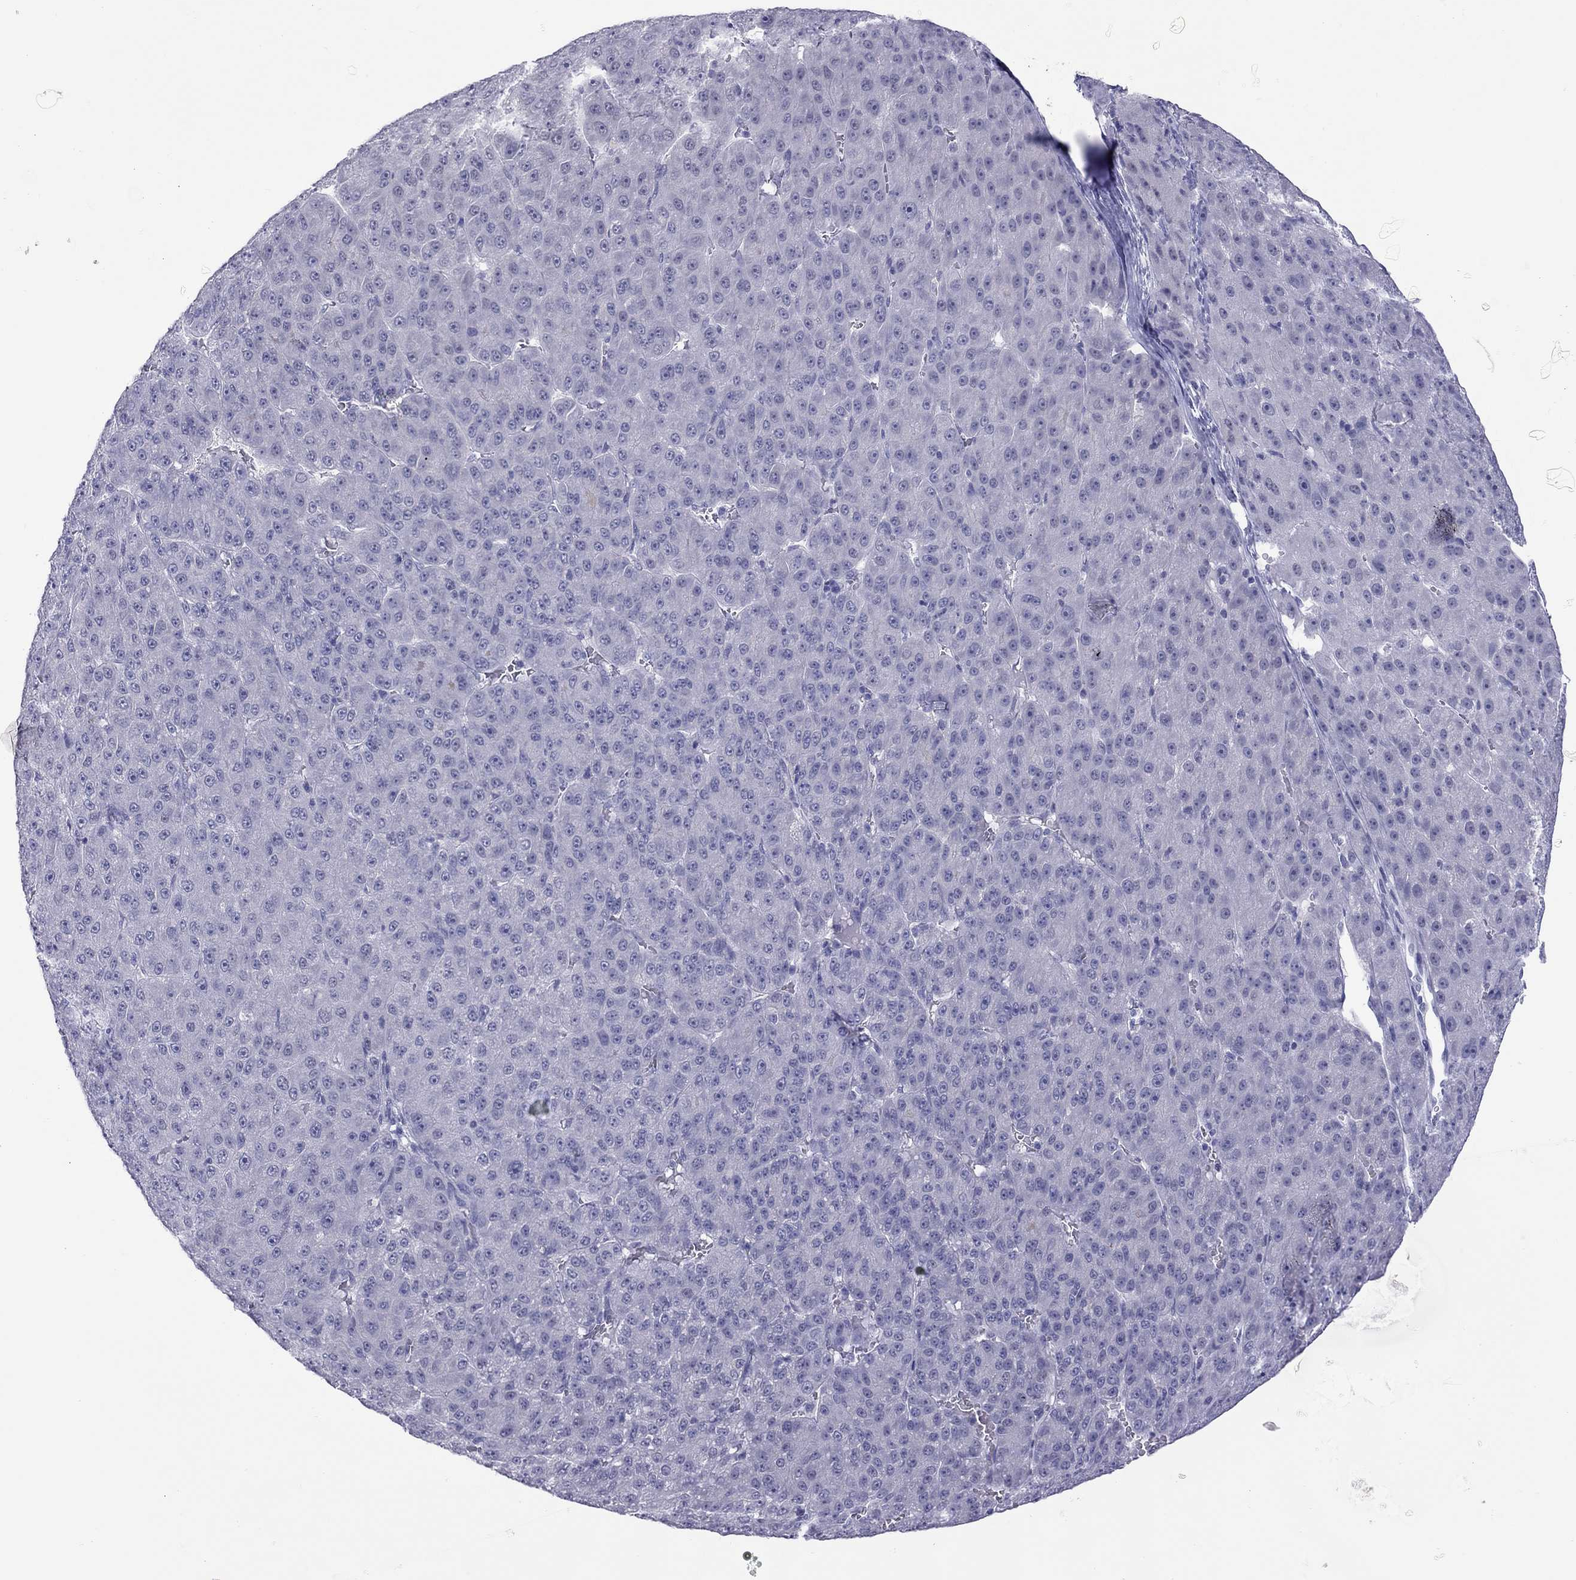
{"staining": {"intensity": "negative", "quantity": "none", "location": "none"}, "tissue": "liver cancer", "cell_type": "Tumor cells", "image_type": "cancer", "snomed": [{"axis": "morphology", "description": "Carcinoma, Hepatocellular, NOS"}, {"axis": "topography", "description": "Liver"}], "caption": "An image of liver cancer stained for a protein demonstrates no brown staining in tumor cells.", "gene": "CHRNB3", "patient": {"sex": "male", "age": 67}}